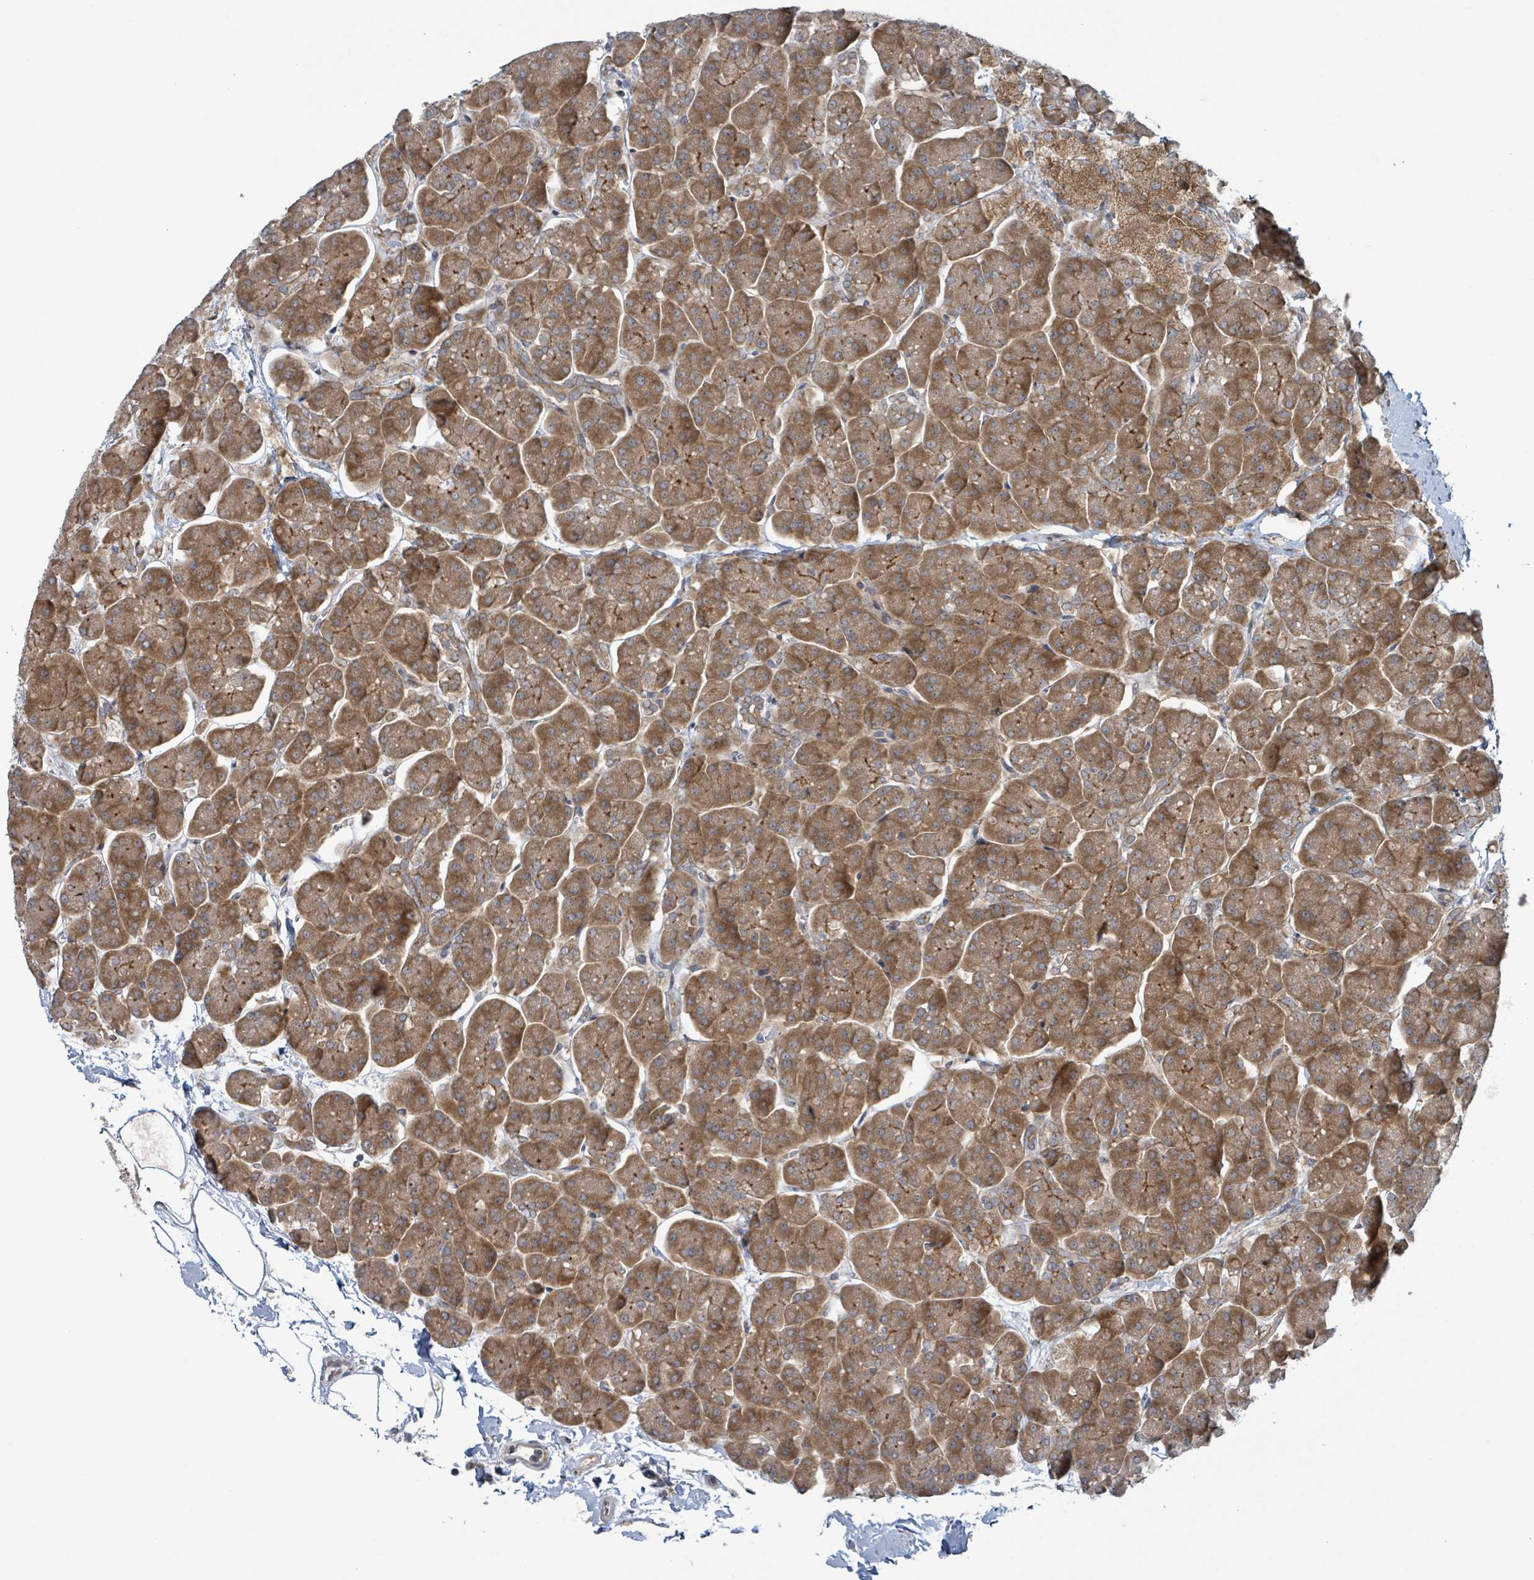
{"staining": {"intensity": "strong", "quantity": ">75%", "location": "cytoplasmic/membranous"}, "tissue": "pancreas", "cell_type": "Exocrine glandular cells", "image_type": "normal", "snomed": [{"axis": "morphology", "description": "Normal tissue, NOS"}, {"axis": "topography", "description": "Pancreas"}, {"axis": "topography", "description": "Peripheral nerve tissue"}], "caption": "Immunohistochemical staining of normal pancreas shows >75% levels of strong cytoplasmic/membranous protein staining in approximately >75% of exocrine glandular cells. The staining was performed using DAB, with brown indicating positive protein expression. Nuclei are stained blue with hematoxylin.", "gene": "OR51E1", "patient": {"sex": "male", "age": 54}}